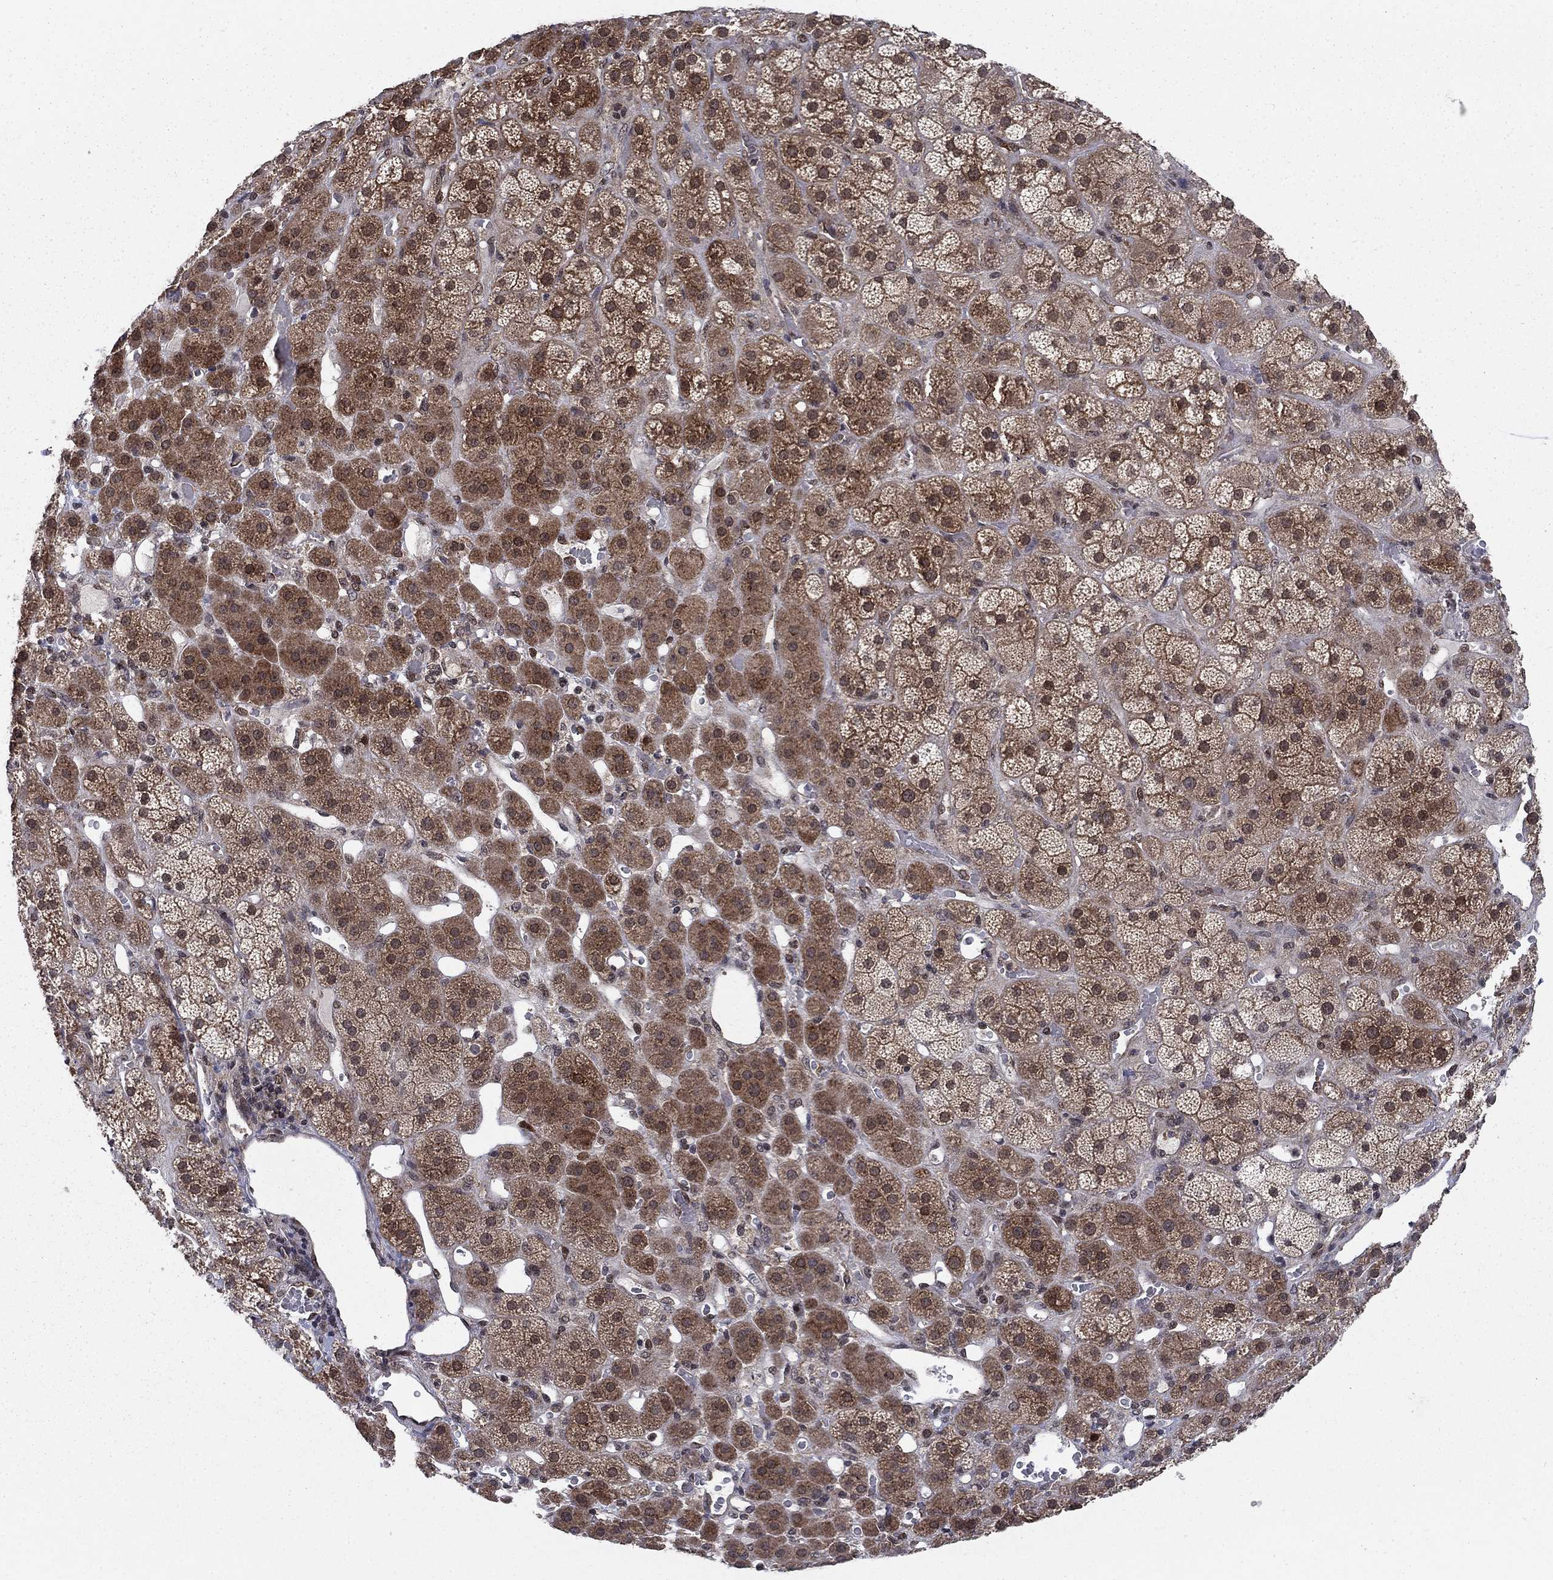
{"staining": {"intensity": "moderate", "quantity": "25%-75%", "location": "cytoplasmic/membranous"}, "tissue": "adrenal gland", "cell_type": "Glandular cells", "image_type": "normal", "snomed": [{"axis": "morphology", "description": "Normal tissue, NOS"}, {"axis": "topography", "description": "Adrenal gland"}], "caption": "A high-resolution histopathology image shows immunohistochemistry (IHC) staining of normal adrenal gland, which reveals moderate cytoplasmic/membranous expression in about 25%-75% of glandular cells. (Stains: DAB in brown, nuclei in blue, Microscopy: brightfield microscopy at high magnification).", "gene": "DNAJA1", "patient": {"sex": "male", "age": 57}}